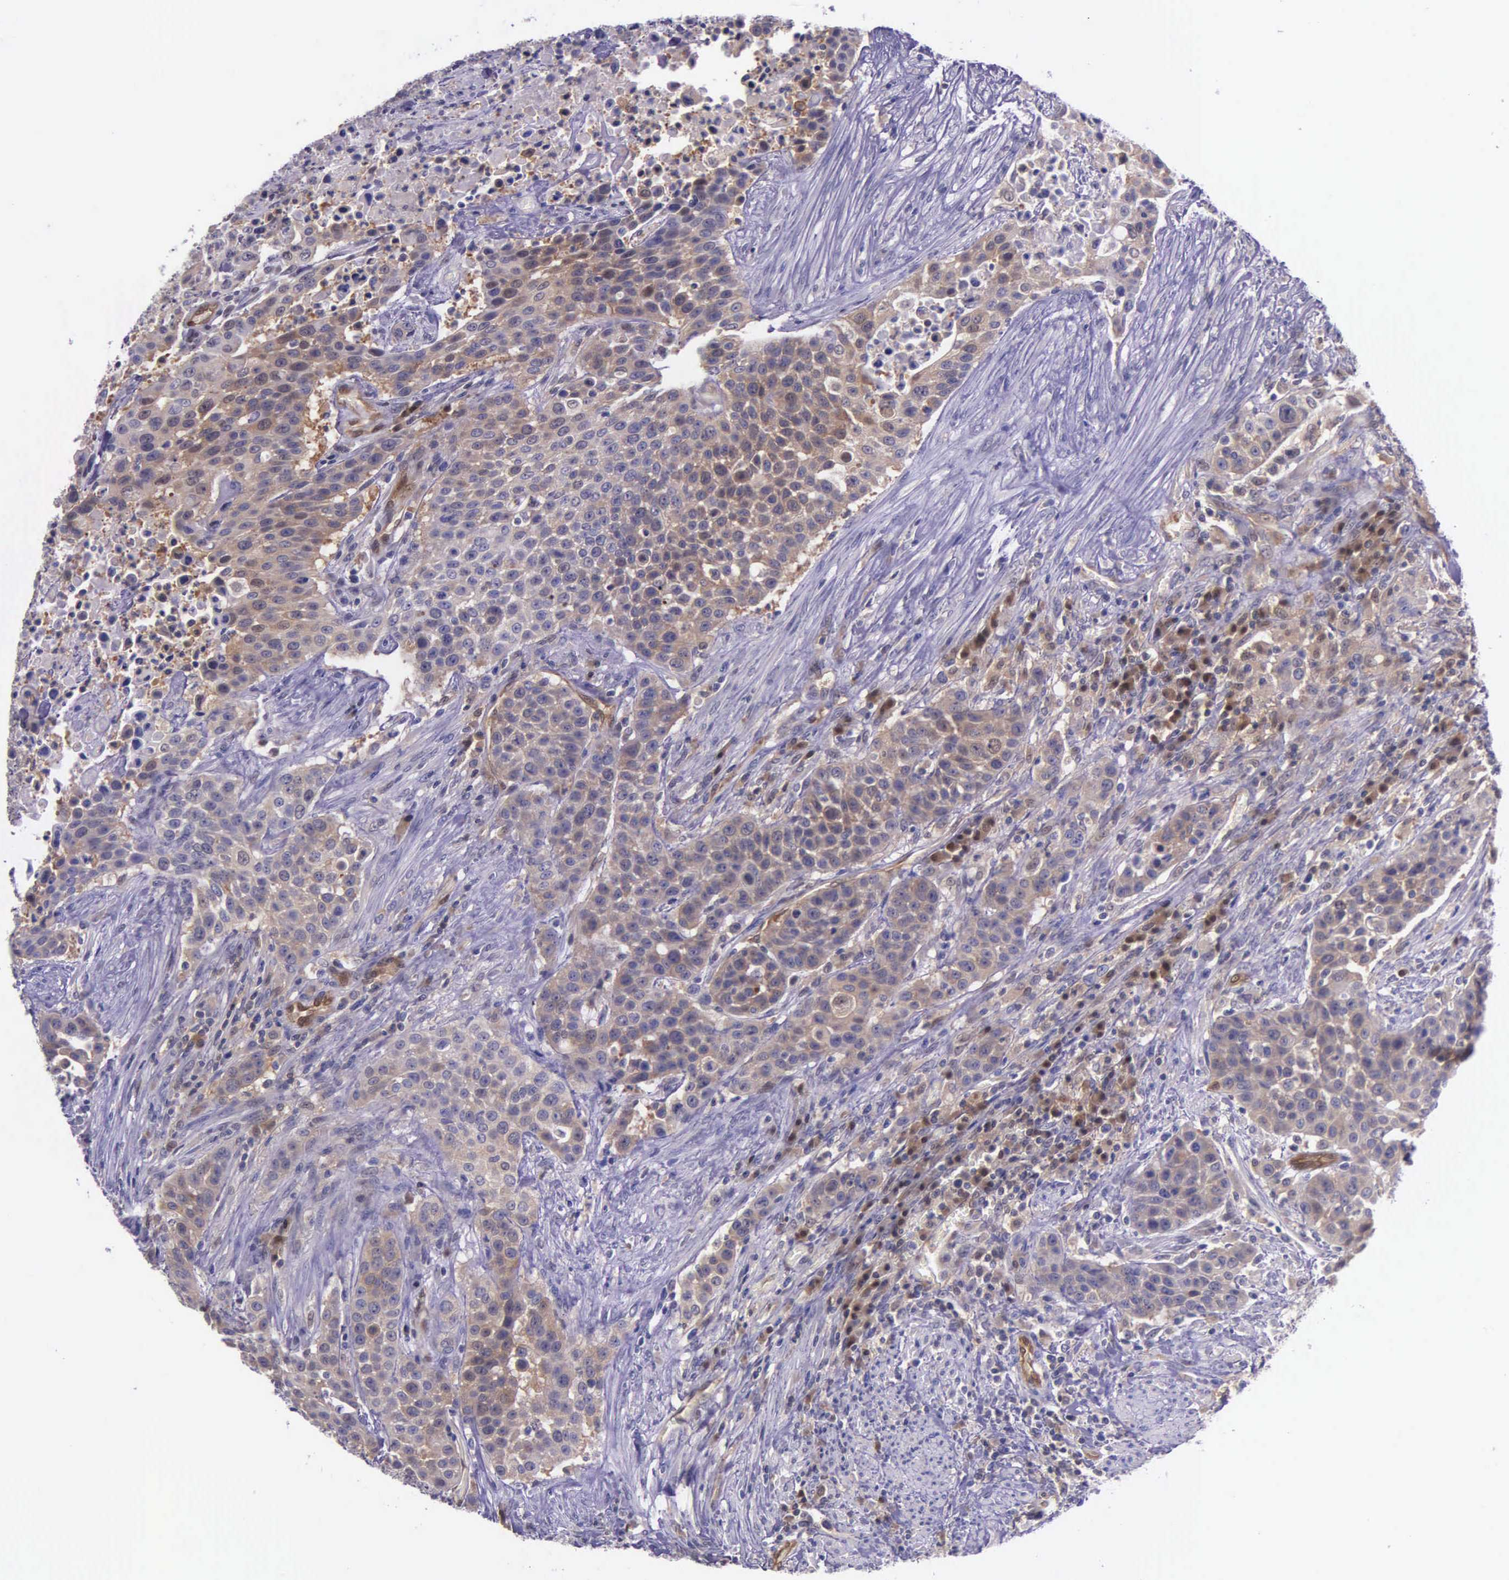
{"staining": {"intensity": "moderate", "quantity": ">75%", "location": "cytoplasmic/membranous"}, "tissue": "urothelial cancer", "cell_type": "Tumor cells", "image_type": "cancer", "snomed": [{"axis": "morphology", "description": "Urothelial carcinoma, High grade"}, {"axis": "topography", "description": "Urinary bladder"}], "caption": "This histopathology image reveals high-grade urothelial carcinoma stained with immunohistochemistry (IHC) to label a protein in brown. The cytoplasmic/membranous of tumor cells show moderate positivity for the protein. Nuclei are counter-stained blue.", "gene": "GMPR2", "patient": {"sex": "male", "age": 74}}